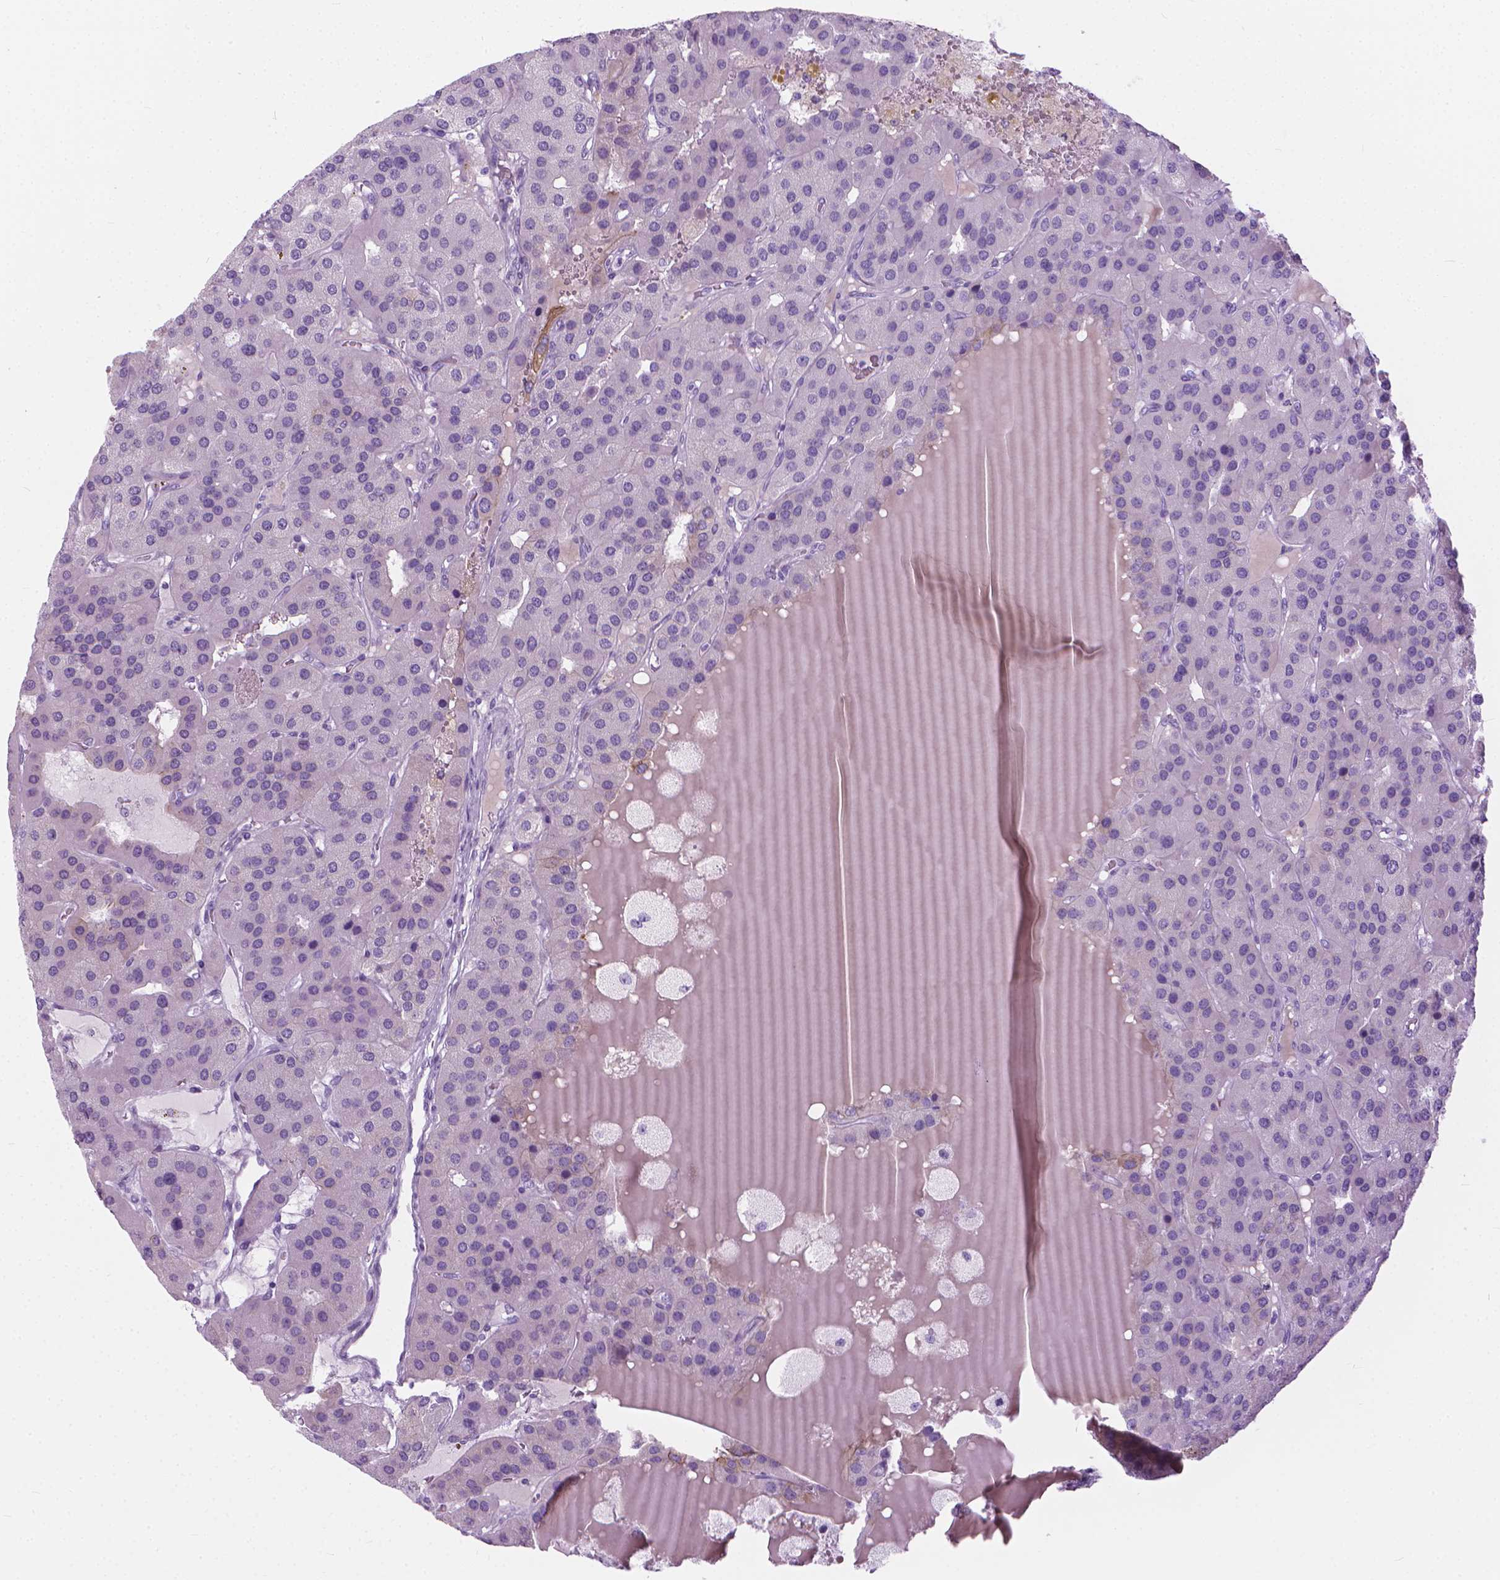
{"staining": {"intensity": "negative", "quantity": "none", "location": "none"}, "tissue": "parathyroid gland", "cell_type": "Glandular cells", "image_type": "normal", "snomed": [{"axis": "morphology", "description": "Normal tissue, NOS"}, {"axis": "morphology", "description": "Adenoma, NOS"}, {"axis": "topography", "description": "Parathyroid gland"}], "caption": "Glandular cells show no significant protein staining in benign parathyroid gland. (Stains: DAB (3,3'-diaminobenzidine) IHC with hematoxylin counter stain, Microscopy: brightfield microscopy at high magnification).", "gene": "HTR2B", "patient": {"sex": "female", "age": 86}}